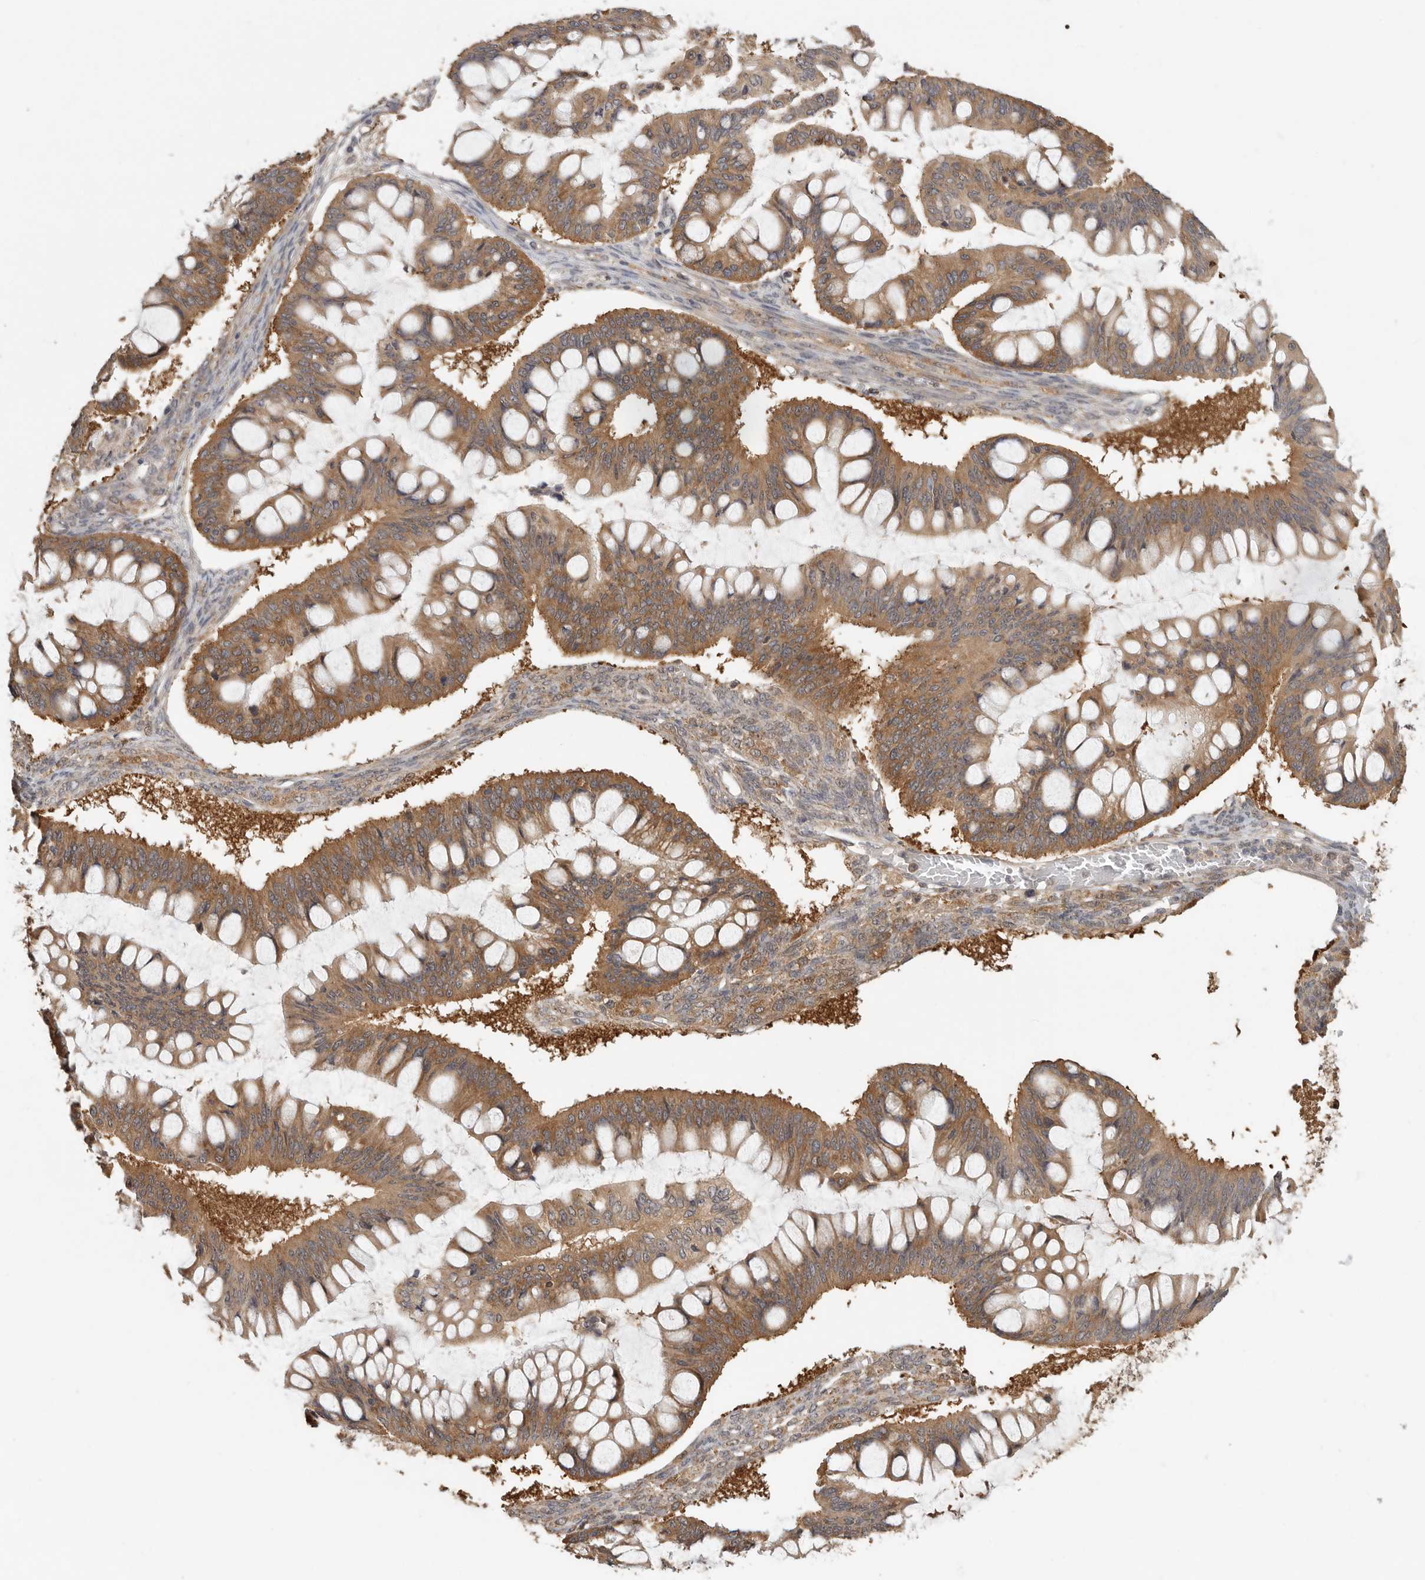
{"staining": {"intensity": "moderate", "quantity": ">75%", "location": "cytoplasmic/membranous"}, "tissue": "ovarian cancer", "cell_type": "Tumor cells", "image_type": "cancer", "snomed": [{"axis": "morphology", "description": "Cystadenocarcinoma, mucinous, NOS"}, {"axis": "topography", "description": "Ovary"}], "caption": "An immunohistochemistry (IHC) photomicrograph of tumor tissue is shown. Protein staining in brown shows moderate cytoplasmic/membranous positivity in mucinous cystadenocarcinoma (ovarian) within tumor cells. (brown staining indicates protein expression, while blue staining denotes nuclei).", "gene": "CCT8", "patient": {"sex": "female", "age": 73}}